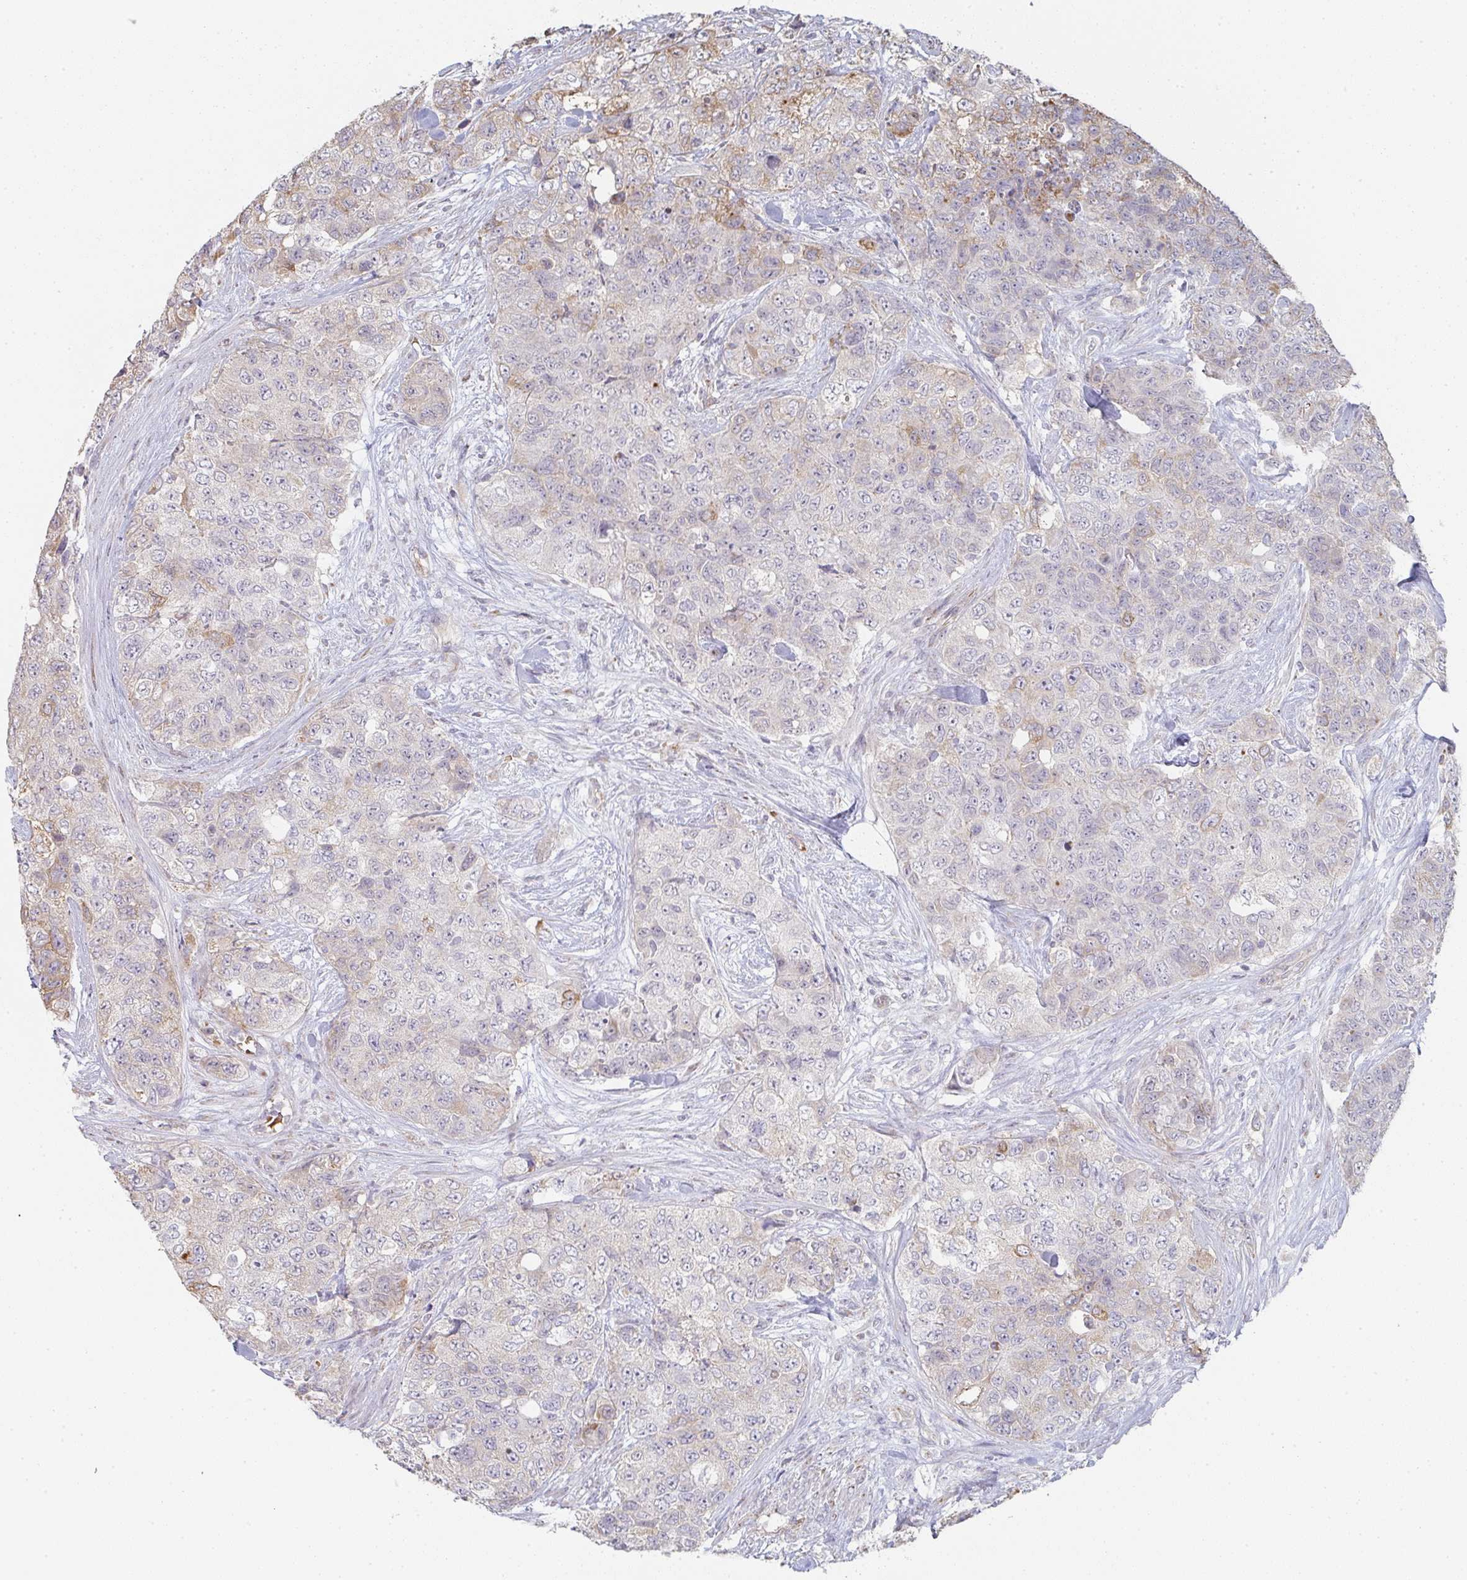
{"staining": {"intensity": "moderate", "quantity": "<25%", "location": "cytoplasmic/membranous"}, "tissue": "urothelial cancer", "cell_type": "Tumor cells", "image_type": "cancer", "snomed": [{"axis": "morphology", "description": "Urothelial carcinoma, High grade"}, {"axis": "topography", "description": "Urinary bladder"}], "caption": "Immunohistochemical staining of human high-grade urothelial carcinoma shows low levels of moderate cytoplasmic/membranous staining in about <25% of tumor cells. (DAB (3,3'-diaminobenzidine) IHC with brightfield microscopy, high magnification).", "gene": "ZNF526", "patient": {"sex": "female", "age": 78}}